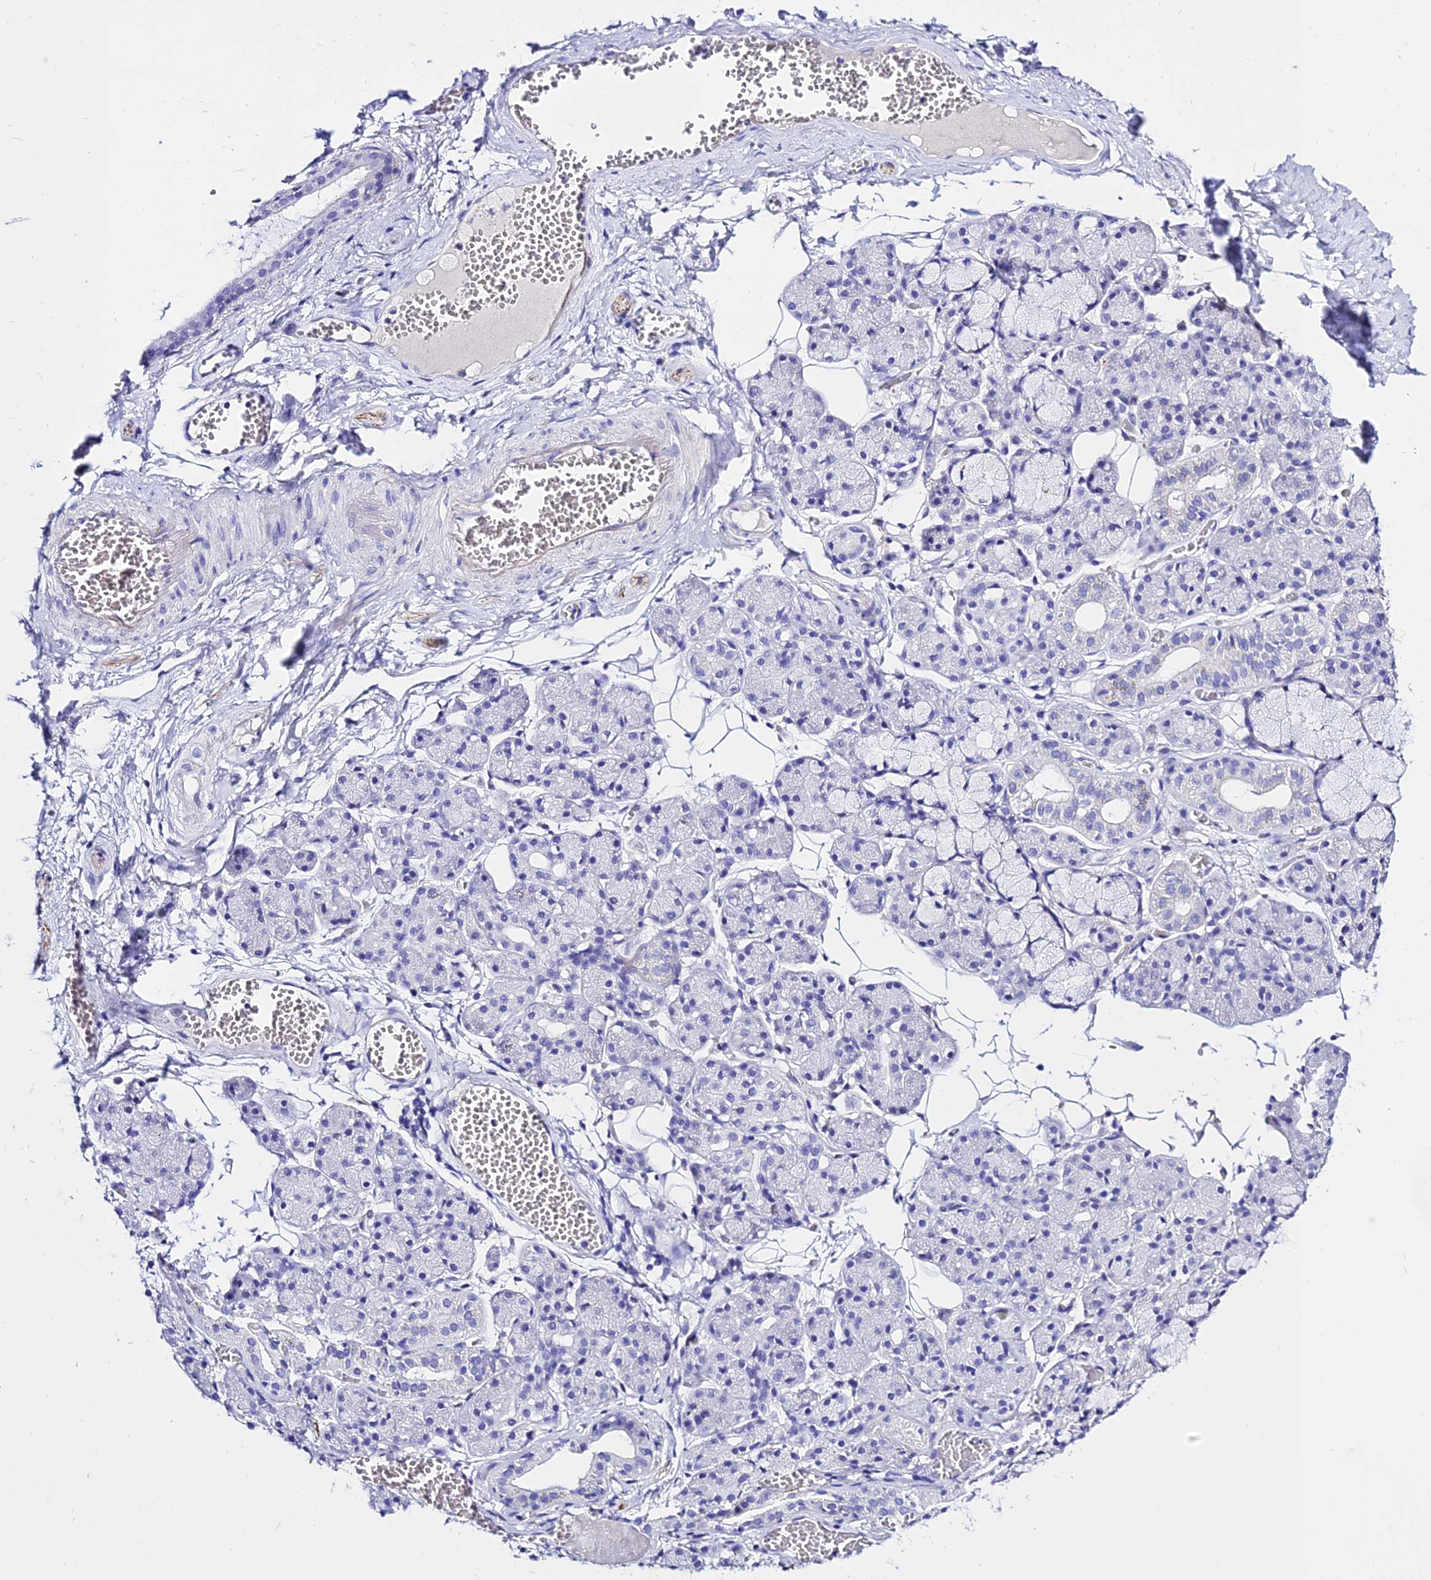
{"staining": {"intensity": "negative", "quantity": "none", "location": "none"}, "tissue": "salivary gland", "cell_type": "Glandular cells", "image_type": "normal", "snomed": [{"axis": "morphology", "description": "Normal tissue, NOS"}, {"axis": "topography", "description": "Salivary gland"}], "caption": "Immunohistochemistry (IHC) photomicrograph of benign human salivary gland stained for a protein (brown), which shows no expression in glandular cells.", "gene": "DEFB106A", "patient": {"sex": "male", "age": 63}}